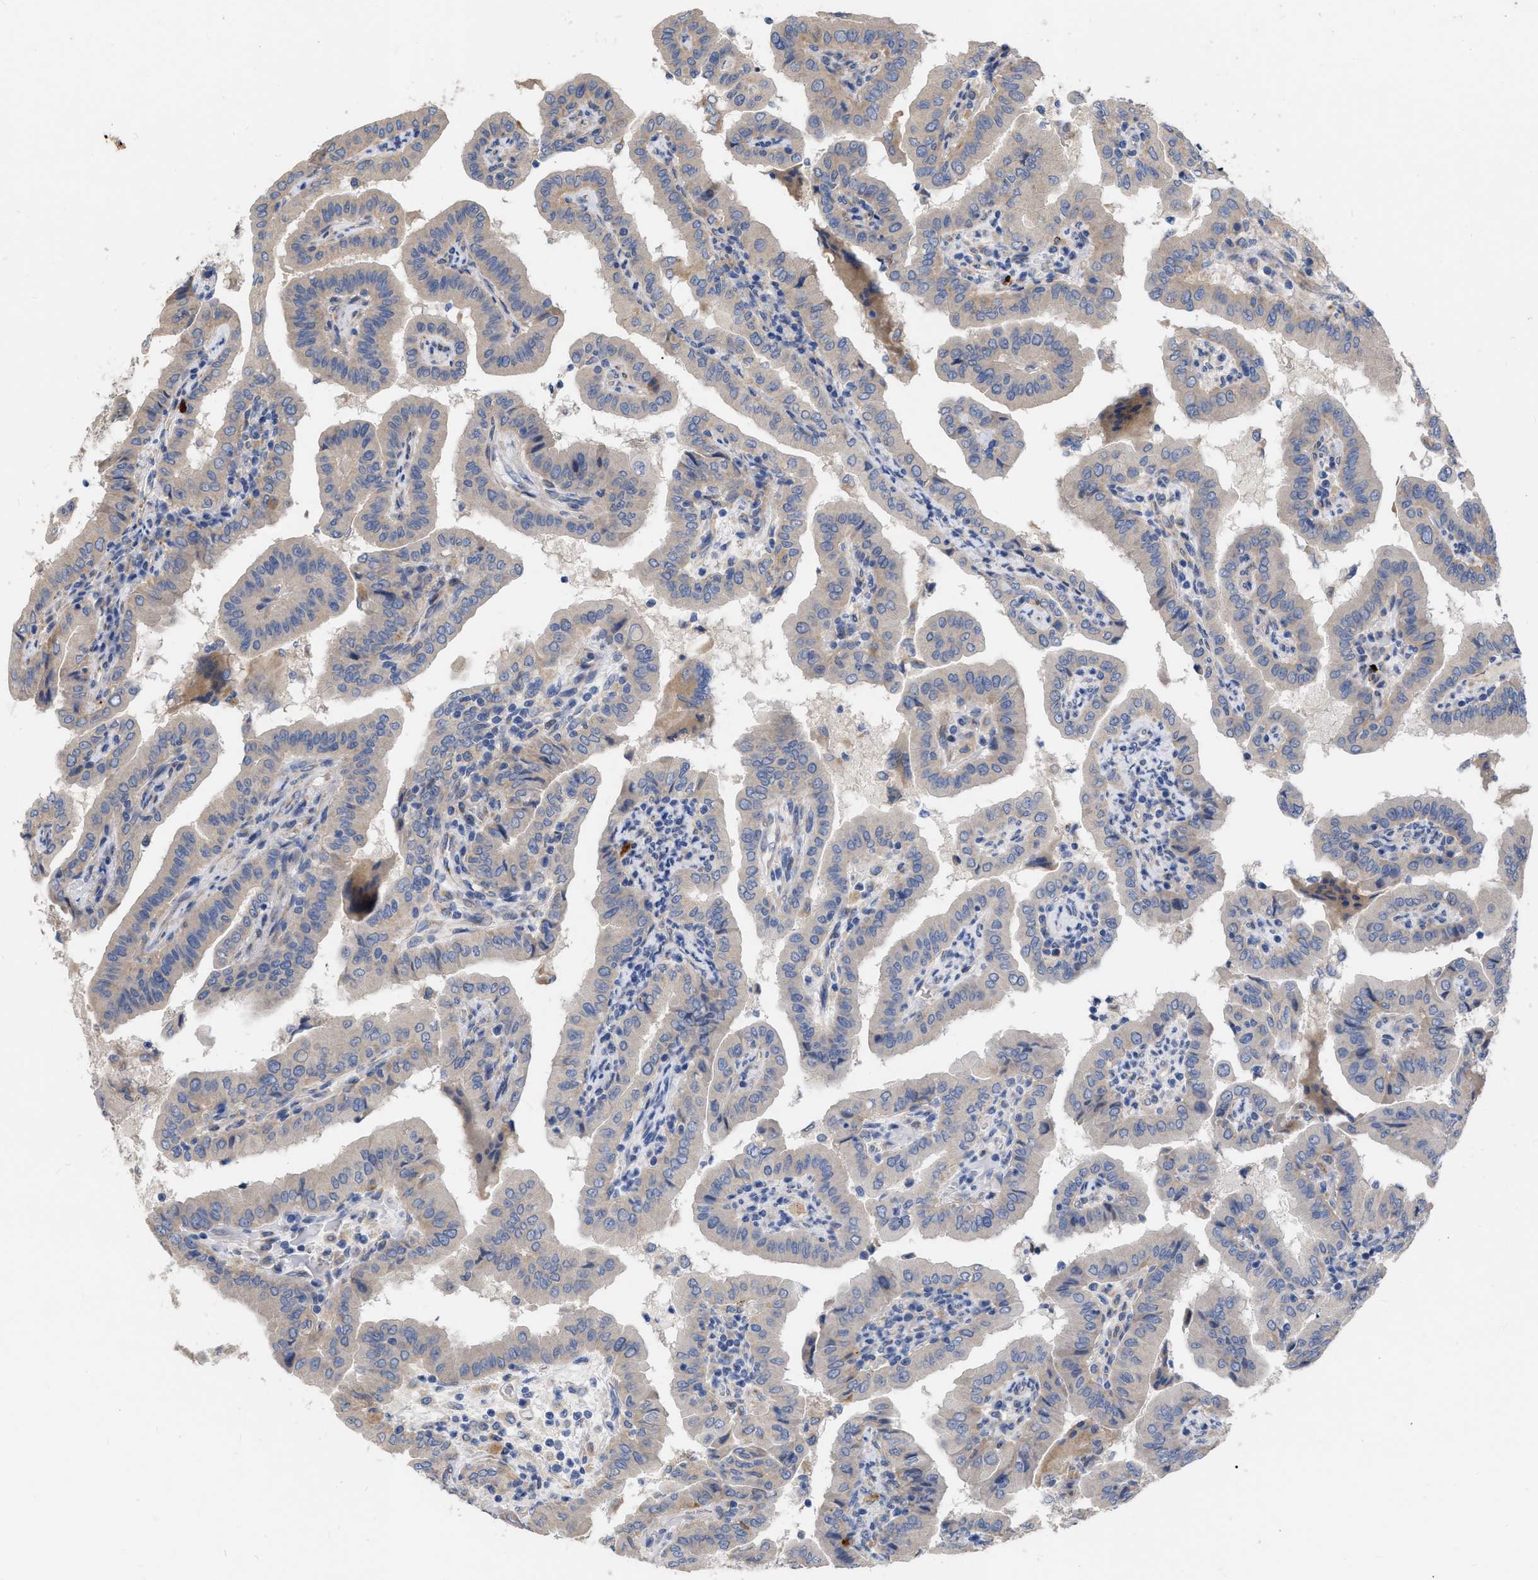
{"staining": {"intensity": "negative", "quantity": "none", "location": "none"}, "tissue": "thyroid cancer", "cell_type": "Tumor cells", "image_type": "cancer", "snomed": [{"axis": "morphology", "description": "Papillary adenocarcinoma, NOS"}, {"axis": "topography", "description": "Thyroid gland"}], "caption": "Immunohistochemistry (IHC) photomicrograph of neoplastic tissue: human papillary adenocarcinoma (thyroid) stained with DAB displays no significant protein positivity in tumor cells.", "gene": "MLST8", "patient": {"sex": "male", "age": 33}}